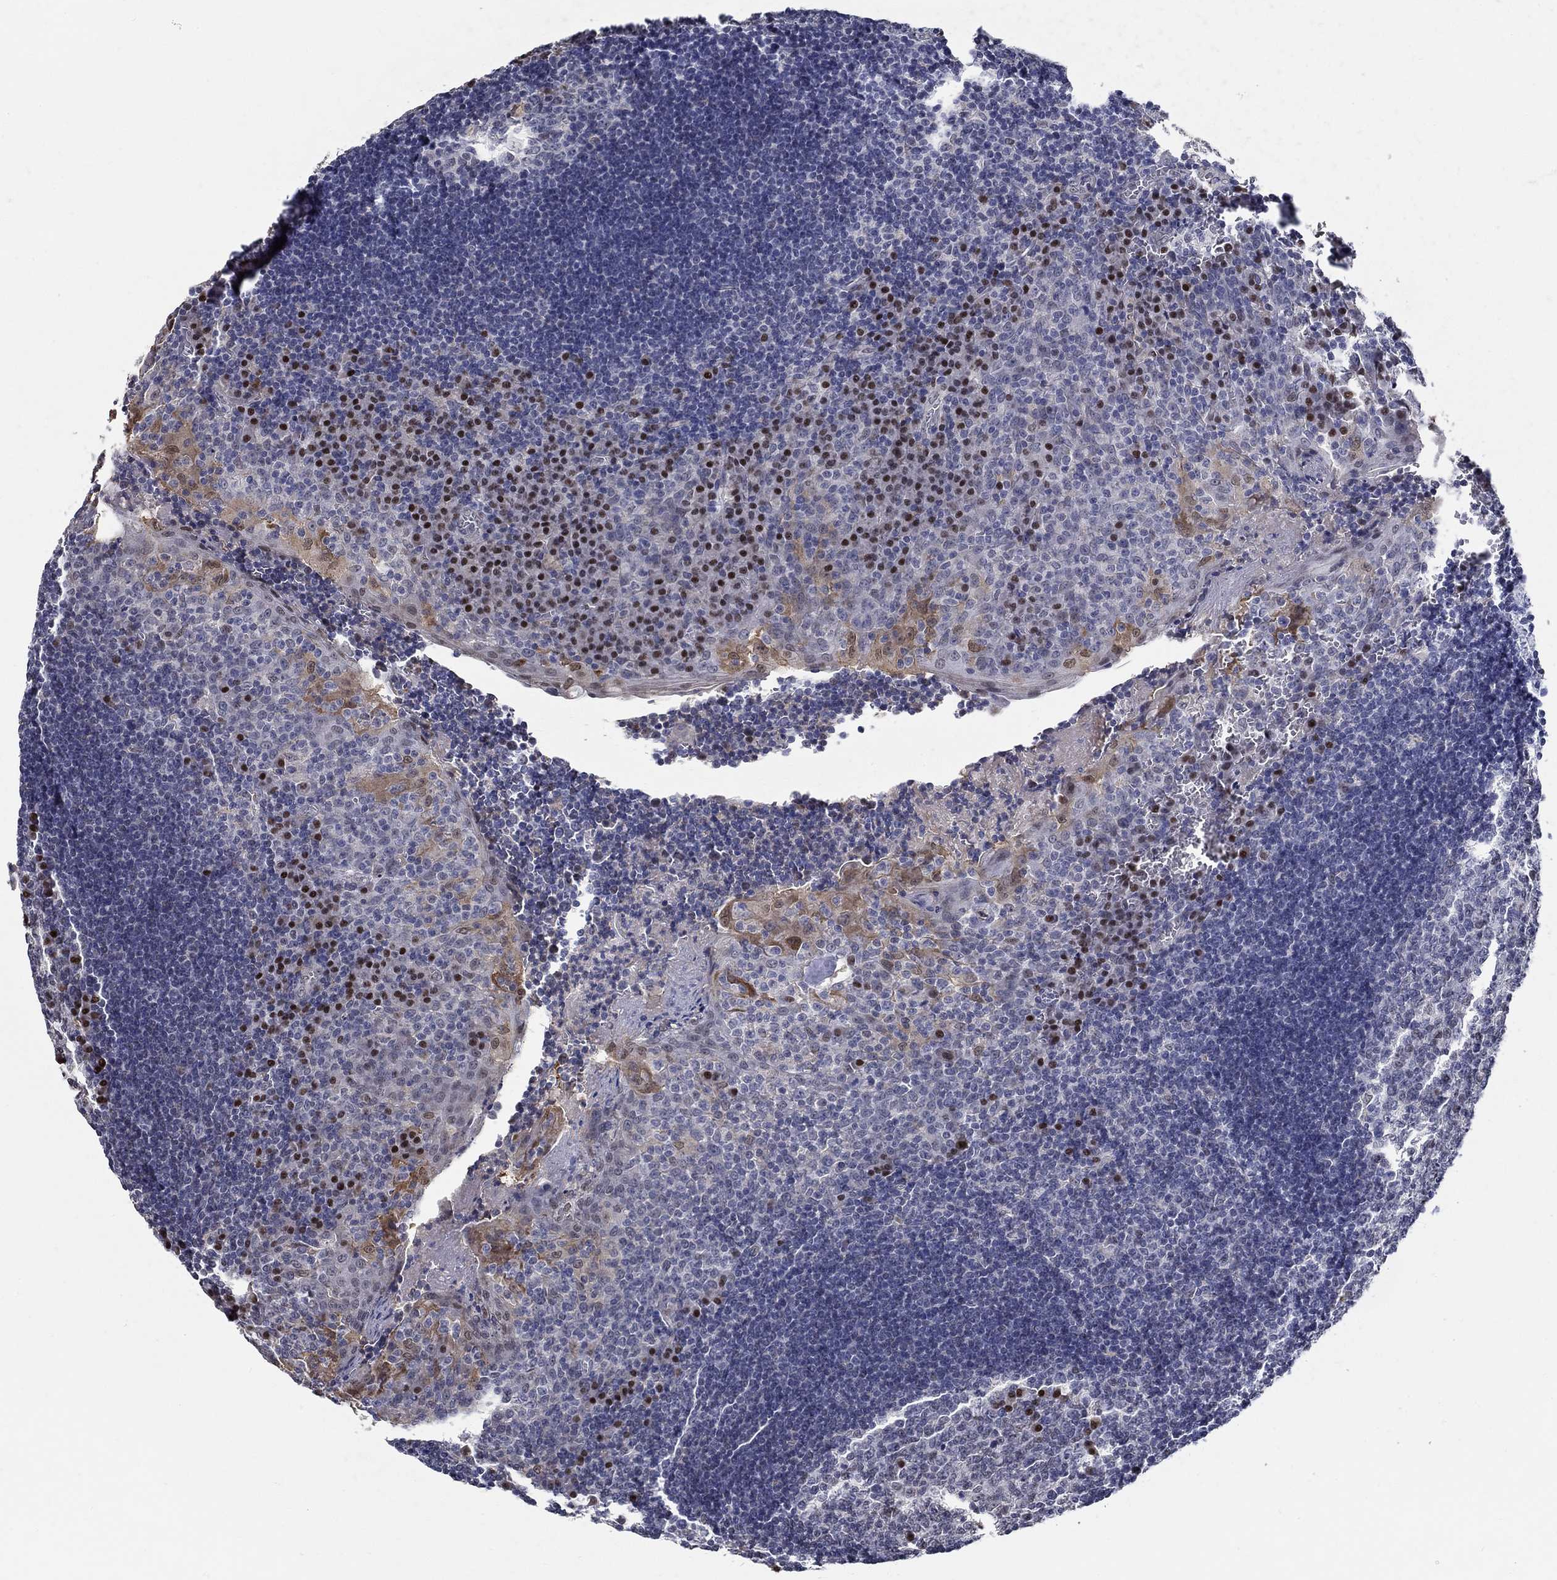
{"staining": {"intensity": "strong", "quantity": "<25%", "location": "nuclear"}, "tissue": "tonsil", "cell_type": "Germinal center cells", "image_type": "normal", "snomed": [{"axis": "morphology", "description": "Normal tissue, NOS"}, {"axis": "topography", "description": "Tonsil"}], "caption": "Immunohistochemistry (IHC) histopathology image of normal tonsil: human tonsil stained using IHC reveals medium levels of strong protein expression localized specifically in the nuclear of germinal center cells, appearing as a nuclear brown color.", "gene": "C16orf46", "patient": {"sex": "female", "age": 12}}